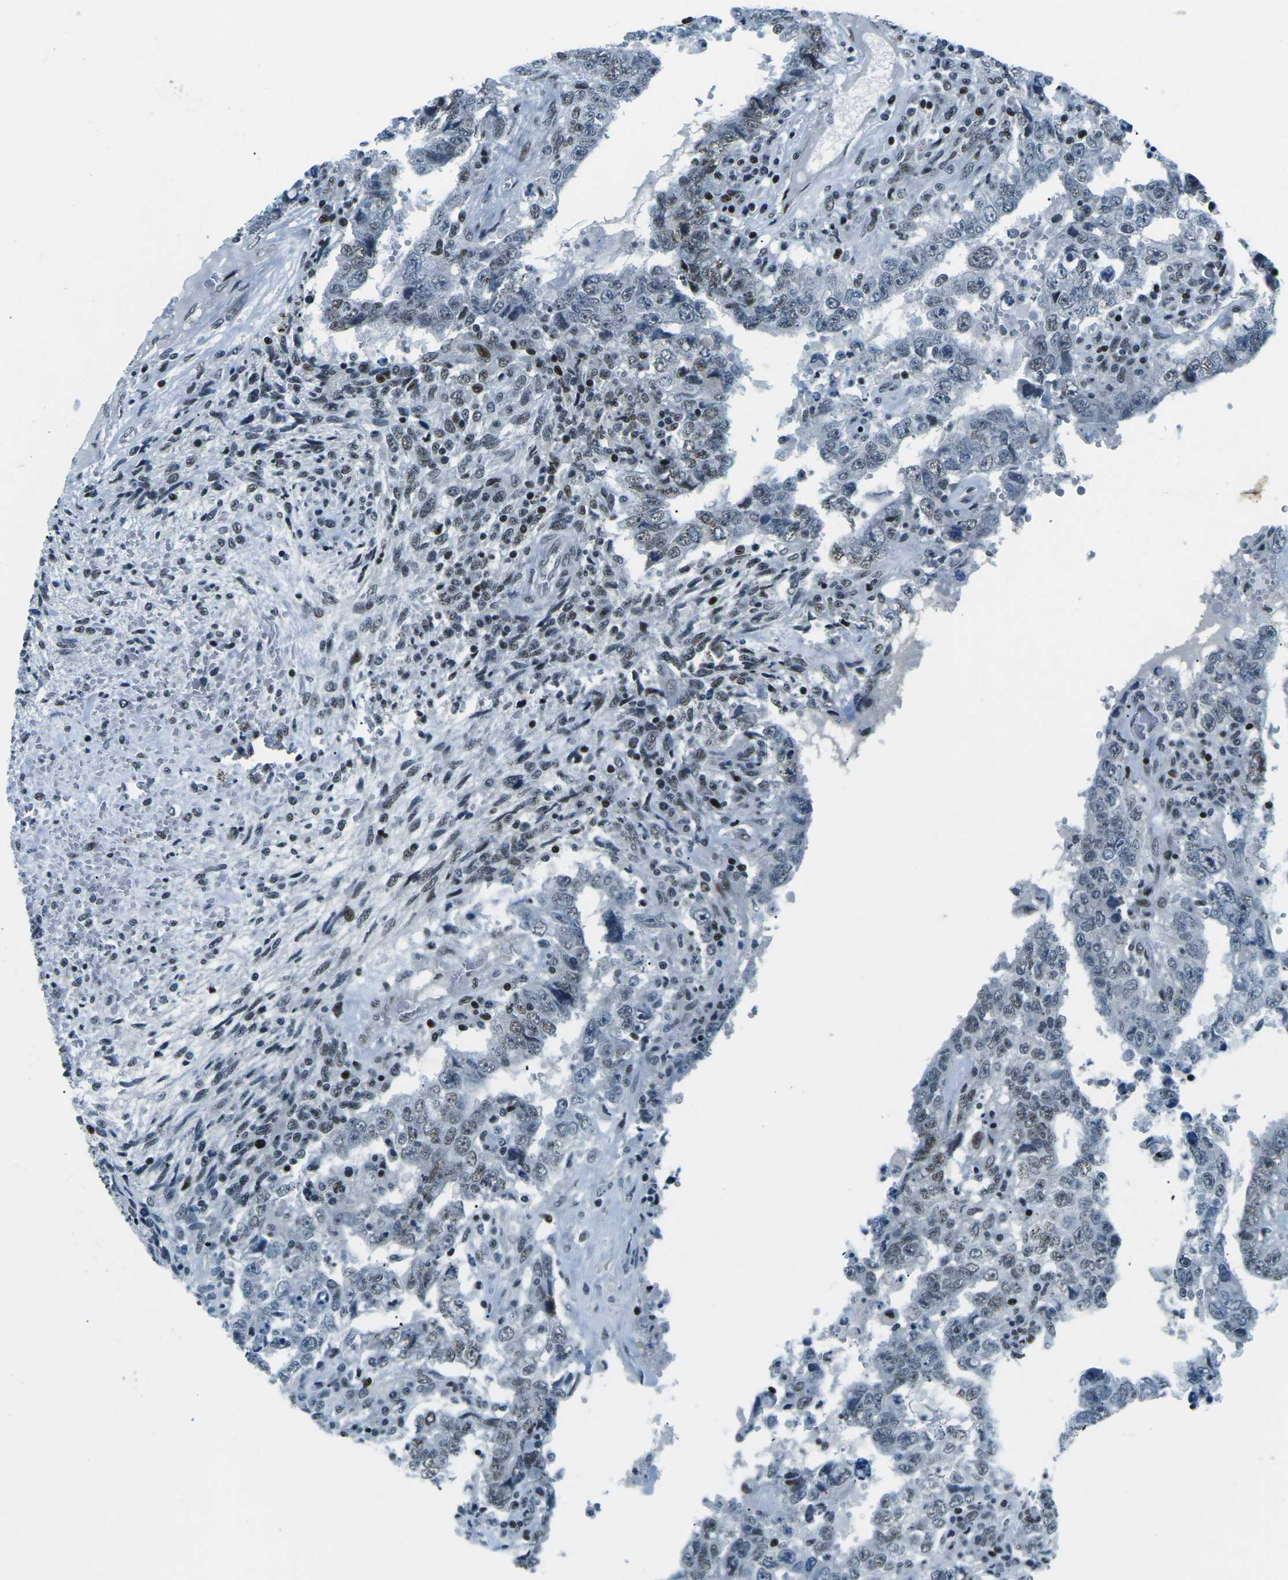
{"staining": {"intensity": "weak", "quantity": ">75%", "location": "nuclear"}, "tissue": "testis cancer", "cell_type": "Tumor cells", "image_type": "cancer", "snomed": [{"axis": "morphology", "description": "Carcinoma, Embryonal, NOS"}, {"axis": "topography", "description": "Testis"}], "caption": "Immunohistochemical staining of human testis cancer (embryonal carcinoma) shows low levels of weak nuclear positivity in about >75% of tumor cells.", "gene": "RBL2", "patient": {"sex": "male", "age": 26}}